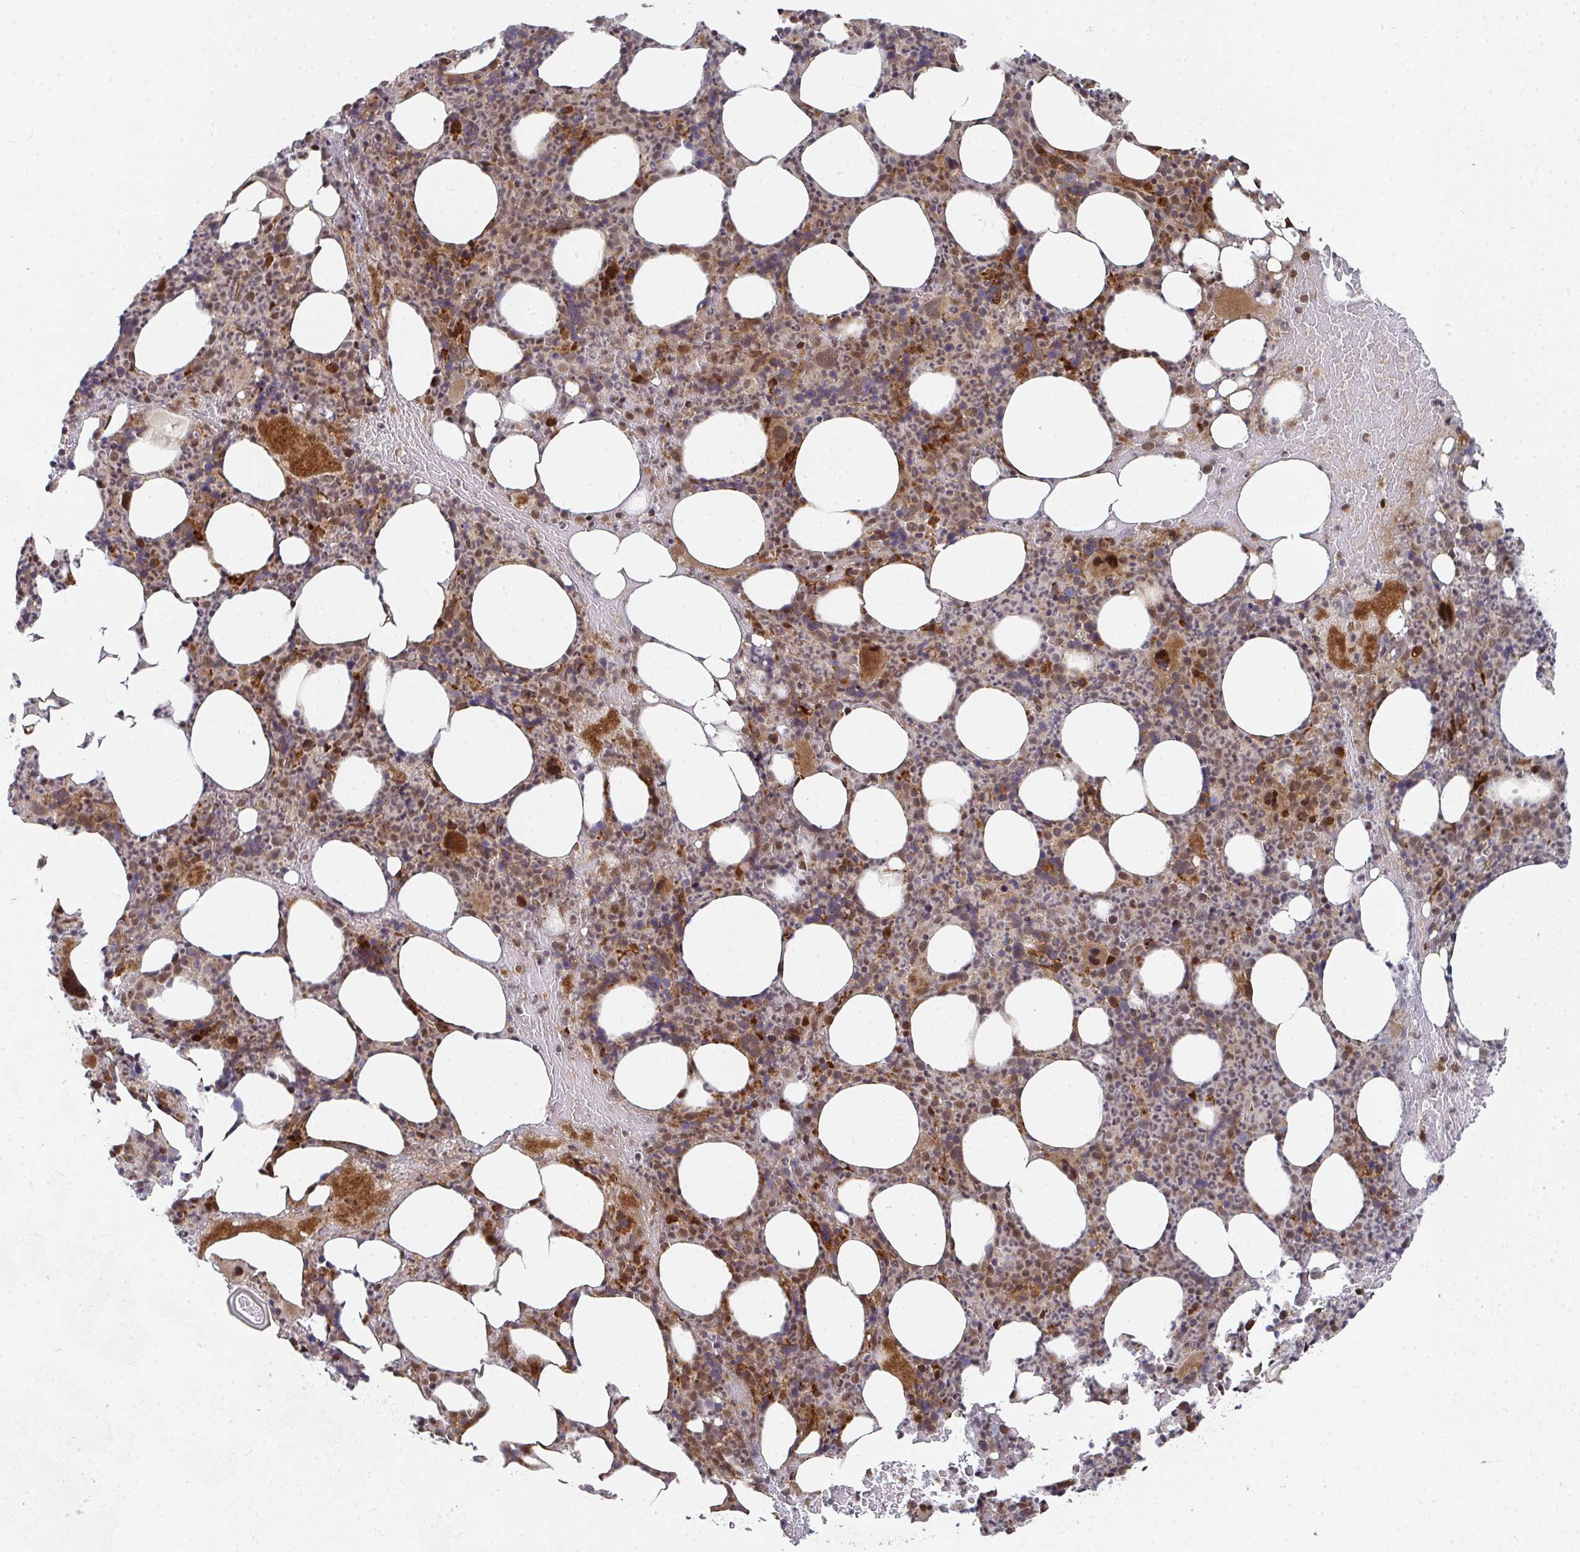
{"staining": {"intensity": "moderate", "quantity": "25%-75%", "location": "cytoplasmic/membranous,nuclear"}, "tissue": "bone marrow", "cell_type": "Hematopoietic cells", "image_type": "normal", "snomed": [{"axis": "morphology", "description": "Normal tissue, NOS"}, {"axis": "topography", "description": "Bone marrow"}], "caption": "Protein staining of benign bone marrow exhibits moderate cytoplasmic/membranous,nuclear positivity in about 25%-75% of hematopoietic cells. The protein of interest is shown in brown color, while the nuclei are stained blue.", "gene": "RBBP5", "patient": {"sex": "female", "age": 59}}